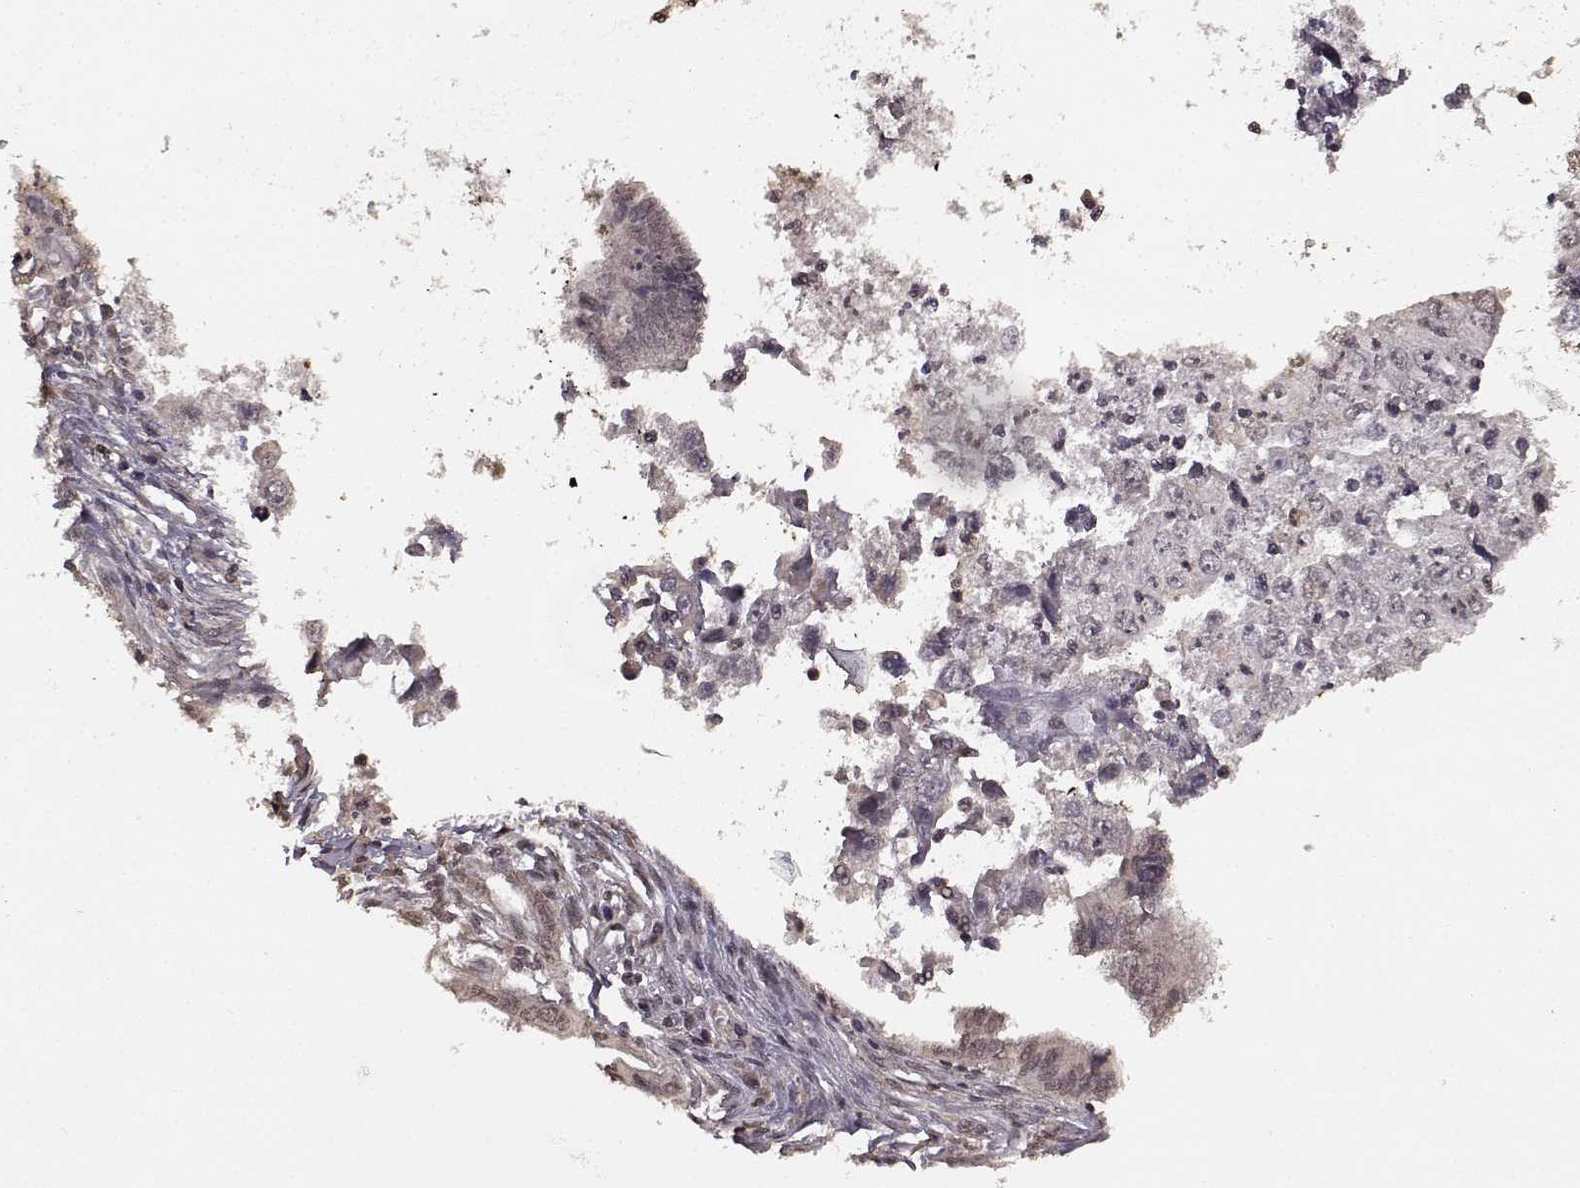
{"staining": {"intensity": "negative", "quantity": "none", "location": "none"}, "tissue": "cervical cancer", "cell_type": "Tumor cells", "image_type": "cancer", "snomed": [{"axis": "morphology", "description": "Adenocarcinoma, NOS"}, {"axis": "topography", "description": "Cervix"}], "caption": "Immunohistochemistry (IHC) of human cervical cancer (adenocarcinoma) demonstrates no staining in tumor cells.", "gene": "NTRK2", "patient": {"sex": "female", "age": 42}}